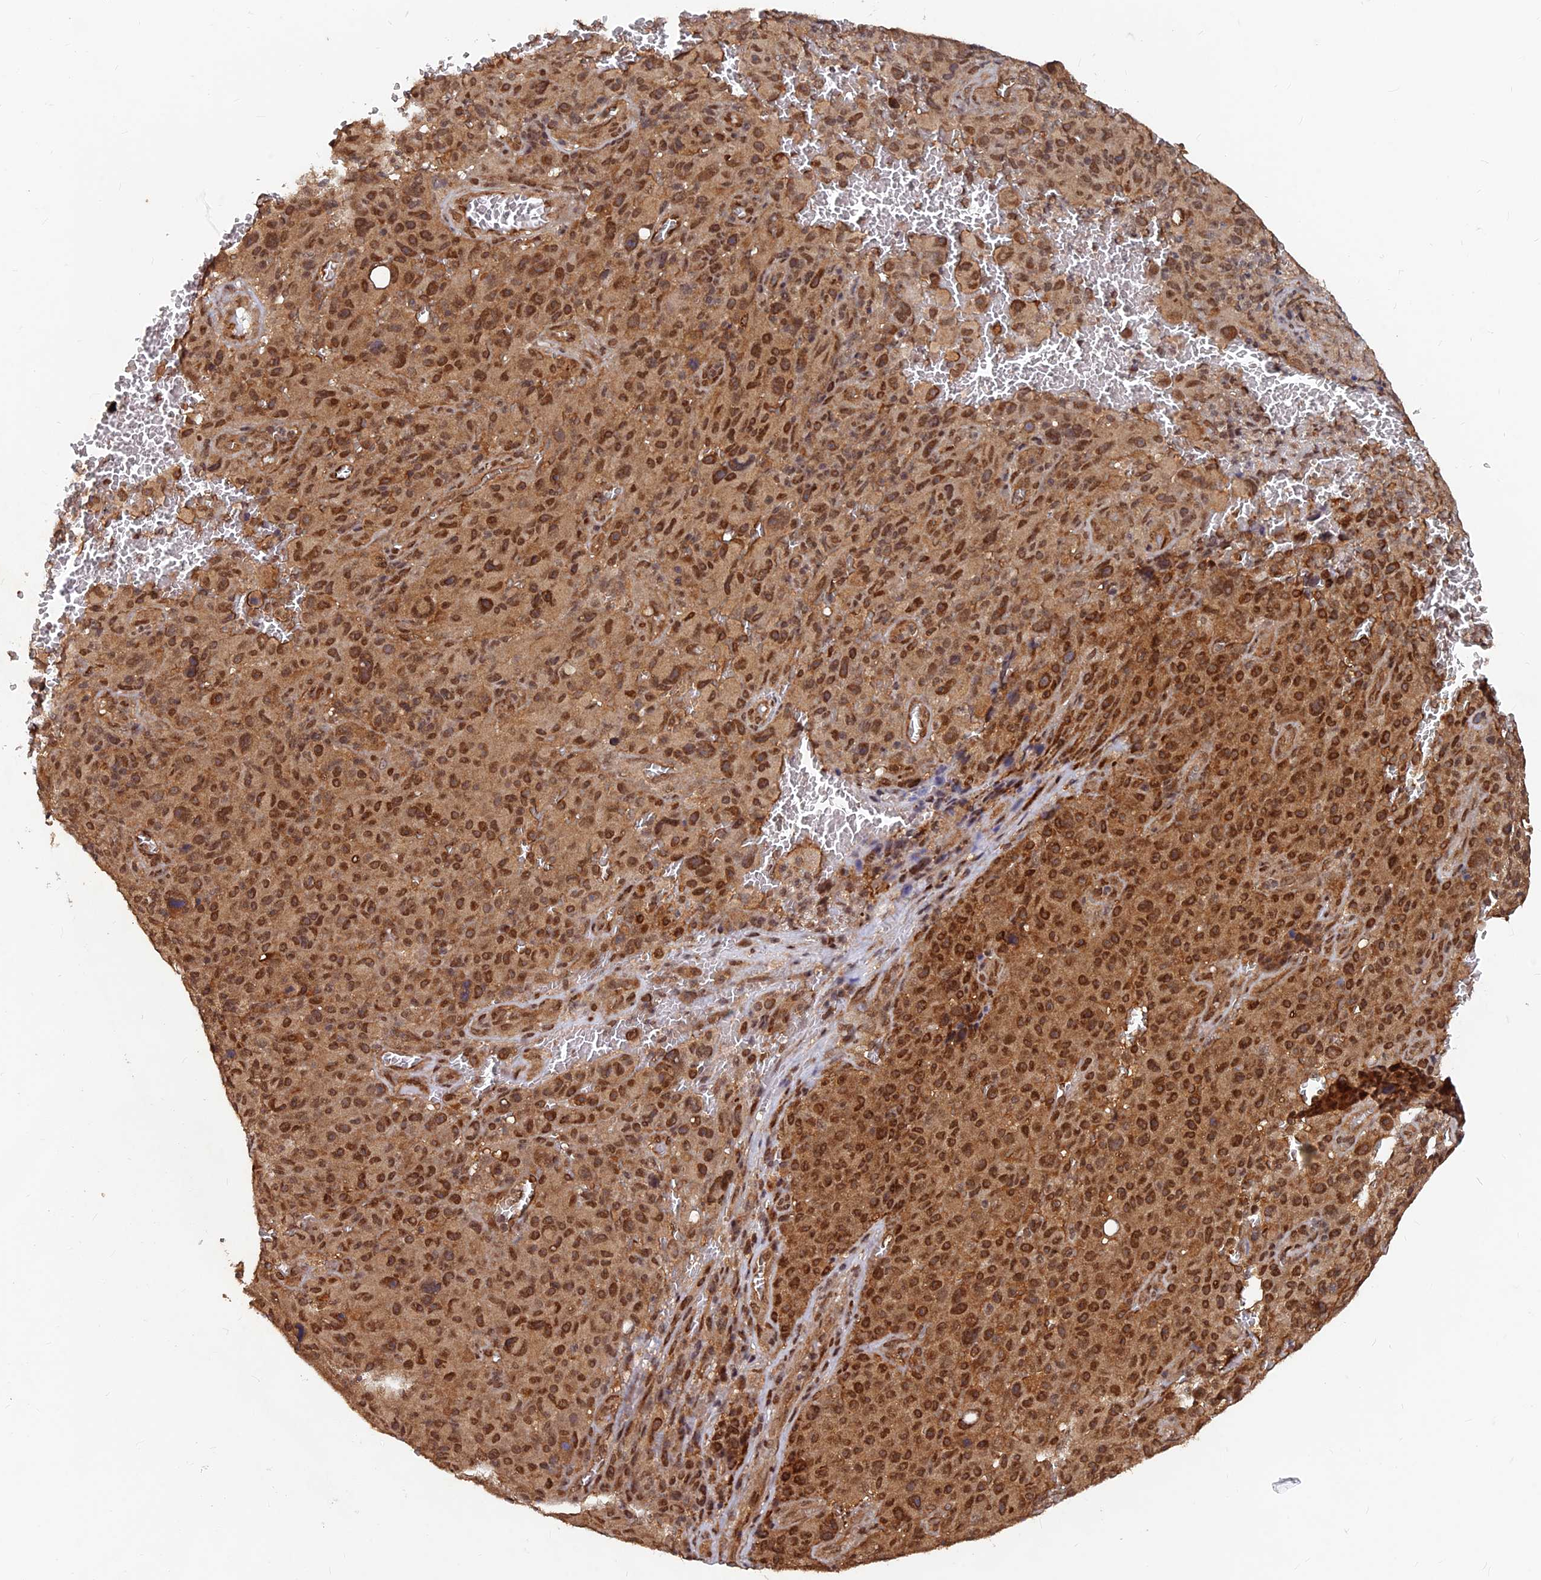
{"staining": {"intensity": "moderate", "quantity": ">75%", "location": "cytoplasmic/membranous,nuclear"}, "tissue": "melanoma", "cell_type": "Tumor cells", "image_type": "cancer", "snomed": [{"axis": "morphology", "description": "Malignant melanoma, NOS"}, {"axis": "topography", "description": "Skin"}], "caption": "DAB immunohistochemical staining of human melanoma exhibits moderate cytoplasmic/membranous and nuclear protein positivity in approximately >75% of tumor cells.", "gene": "FAM53C", "patient": {"sex": "female", "age": 82}}